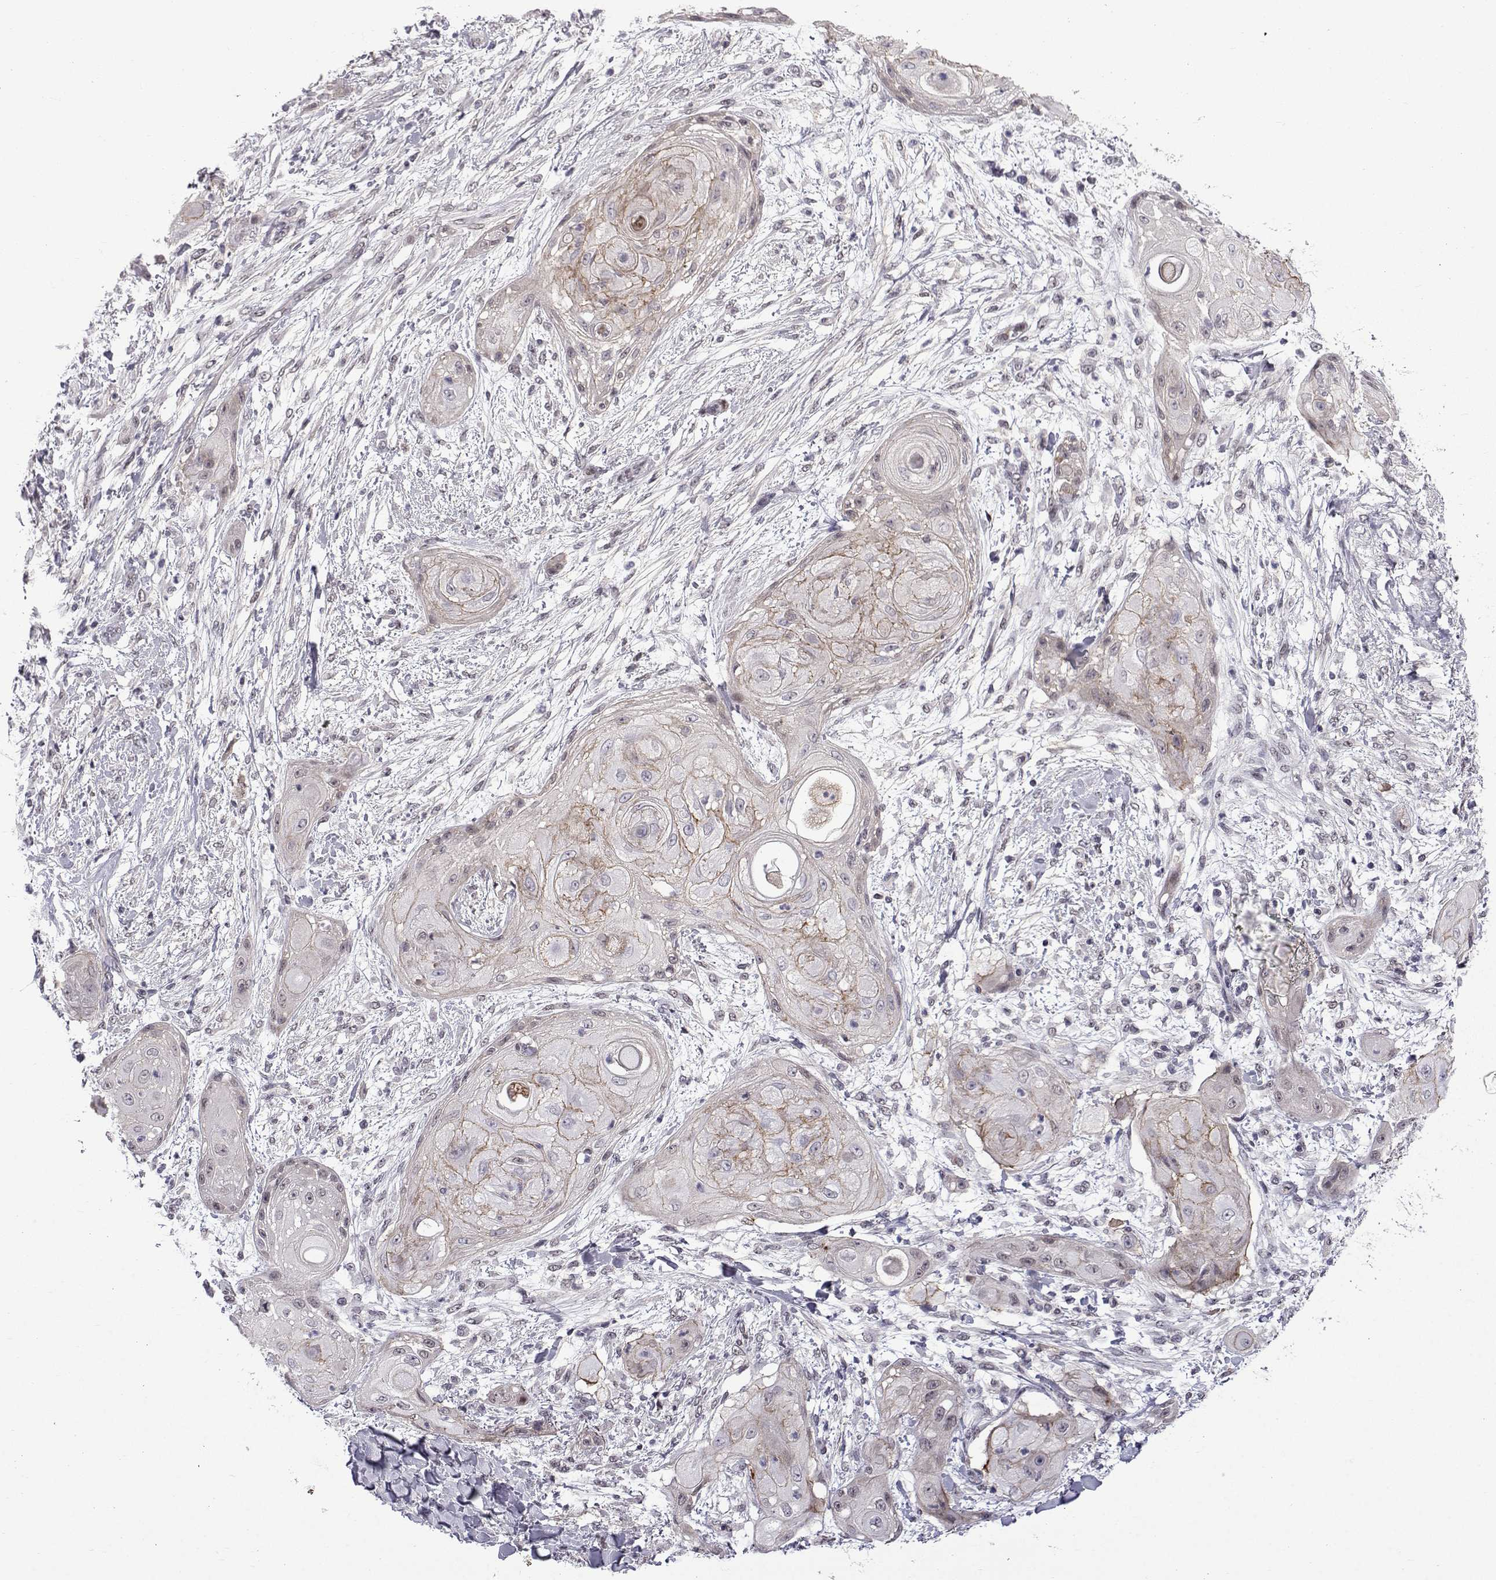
{"staining": {"intensity": "negative", "quantity": "none", "location": "none"}, "tissue": "skin cancer", "cell_type": "Tumor cells", "image_type": "cancer", "snomed": [{"axis": "morphology", "description": "Squamous cell carcinoma, NOS"}, {"axis": "topography", "description": "Skin"}], "caption": "Human skin cancer stained for a protein using IHC displays no expression in tumor cells.", "gene": "RBM24", "patient": {"sex": "male", "age": 62}}